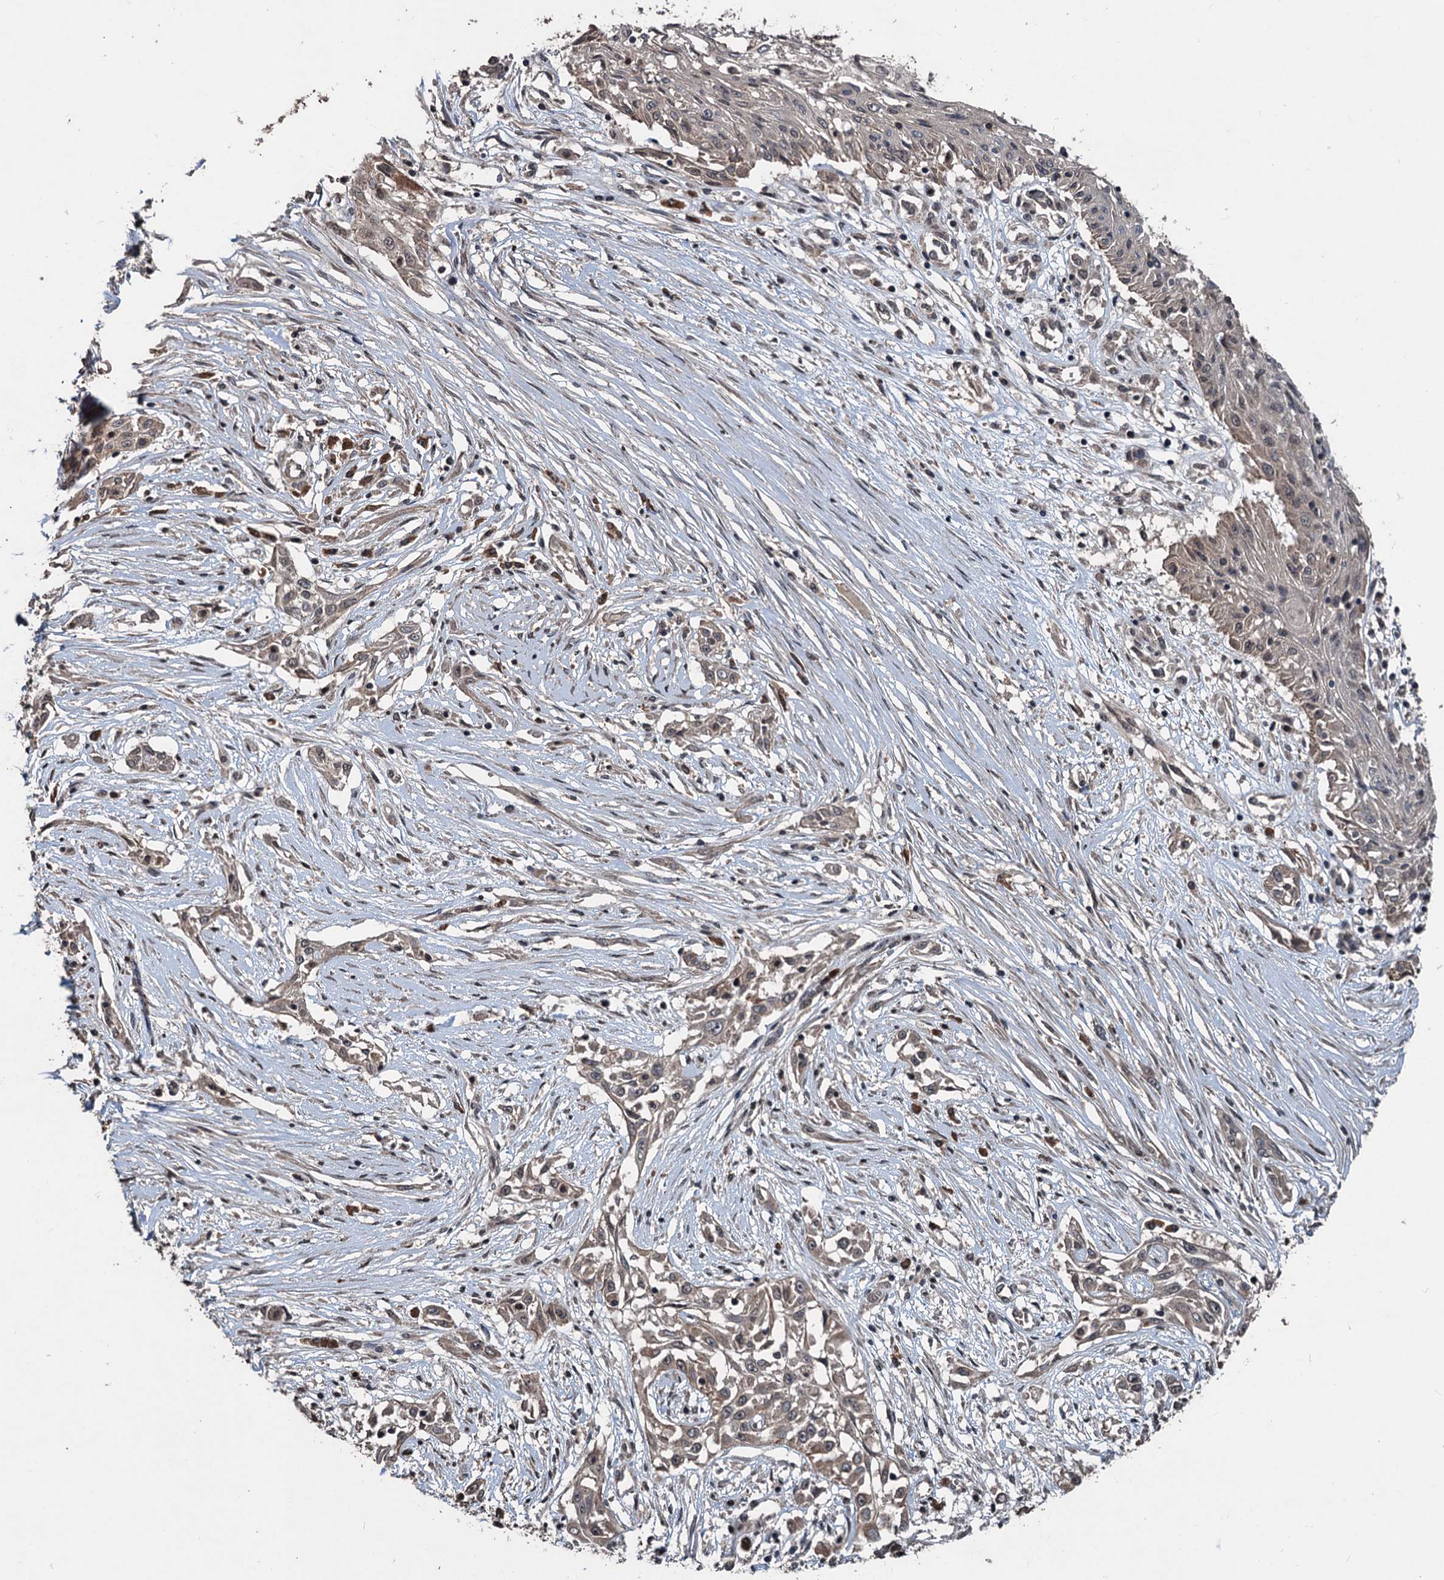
{"staining": {"intensity": "weak", "quantity": "25%-75%", "location": "cytoplasmic/membranous"}, "tissue": "skin cancer", "cell_type": "Tumor cells", "image_type": "cancer", "snomed": [{"axis": "morphology", "description": "Squamous cell carcinoma, NOS"}, {"axis": "morphology", "description": "Squamous cell carcinoma, metastatic, NOS"}, {"axis": "topography", "description": "Skin"}, {"axis": "topography", "description": "Lymph node"}], "caption": "IHC photomicrograph of neoplastic tissue: human skin squamous cell carcinoma stained using immunohistochemistry displays low levels of weak protein expression localized specifically in the cytoplasmic/membranous of tumor cells, appearing as a cytoplasmic/membranous brown color.", "gene": "N4BP2L2", "patient": {"sex": "male", "age": 75}}